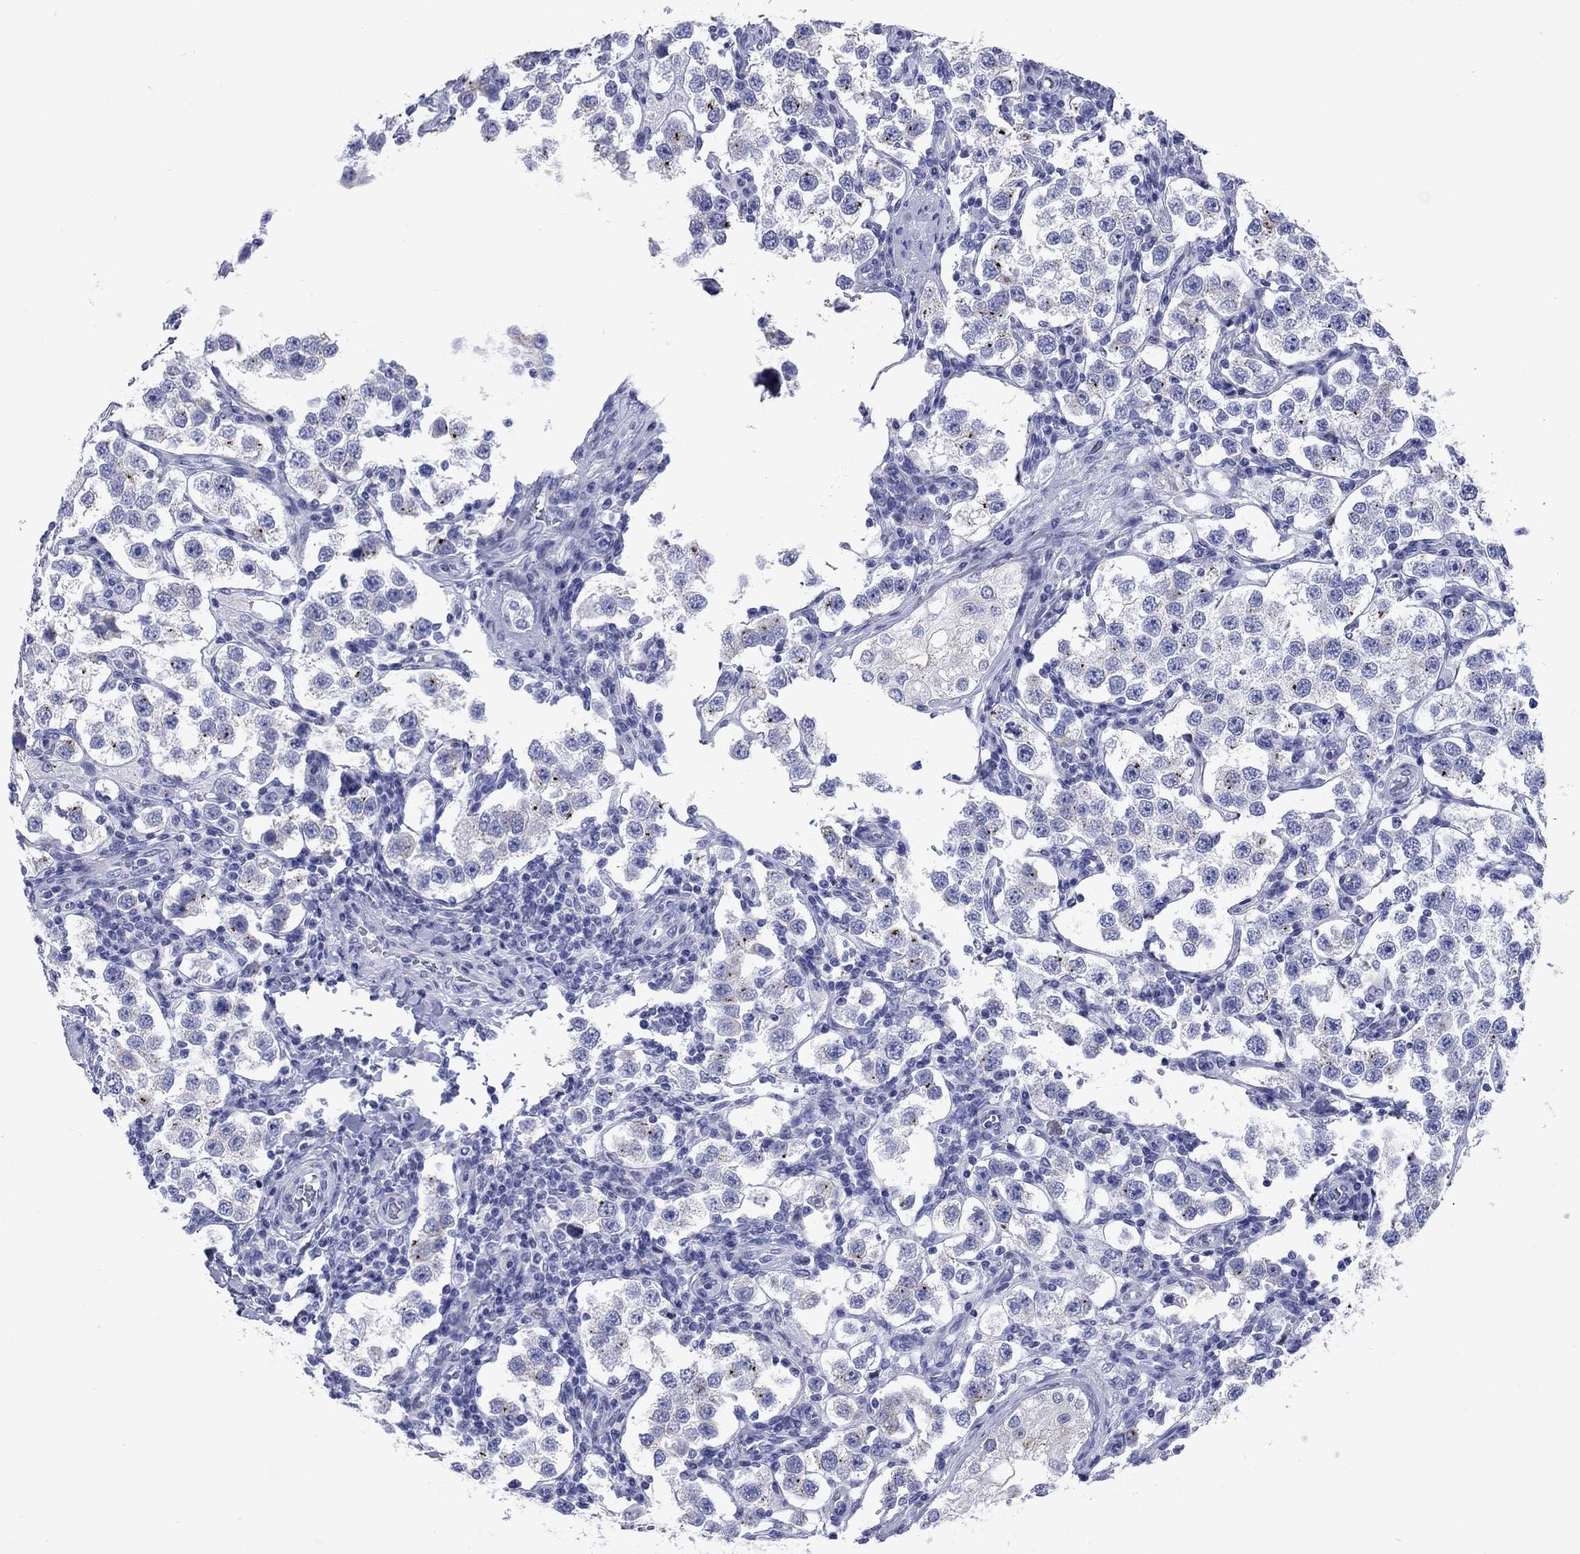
{"staining": {"intensity": "negative", "quantity": "none", "location": "none"}, "tissue": "testis cancer", "cell_type": "Tumor cells", "image_type": "cancer", "snomed": [{"axis": "morphology", "description": "Seminoma, NOS"}, {"axis": "topography", "description": "Testis"}], "caption": "The photomicrograph exhibits no significant expression in tumor cells of testis cancer.", "gene": "CCNA1", "patient": {"sex": "male", "age": 37}}